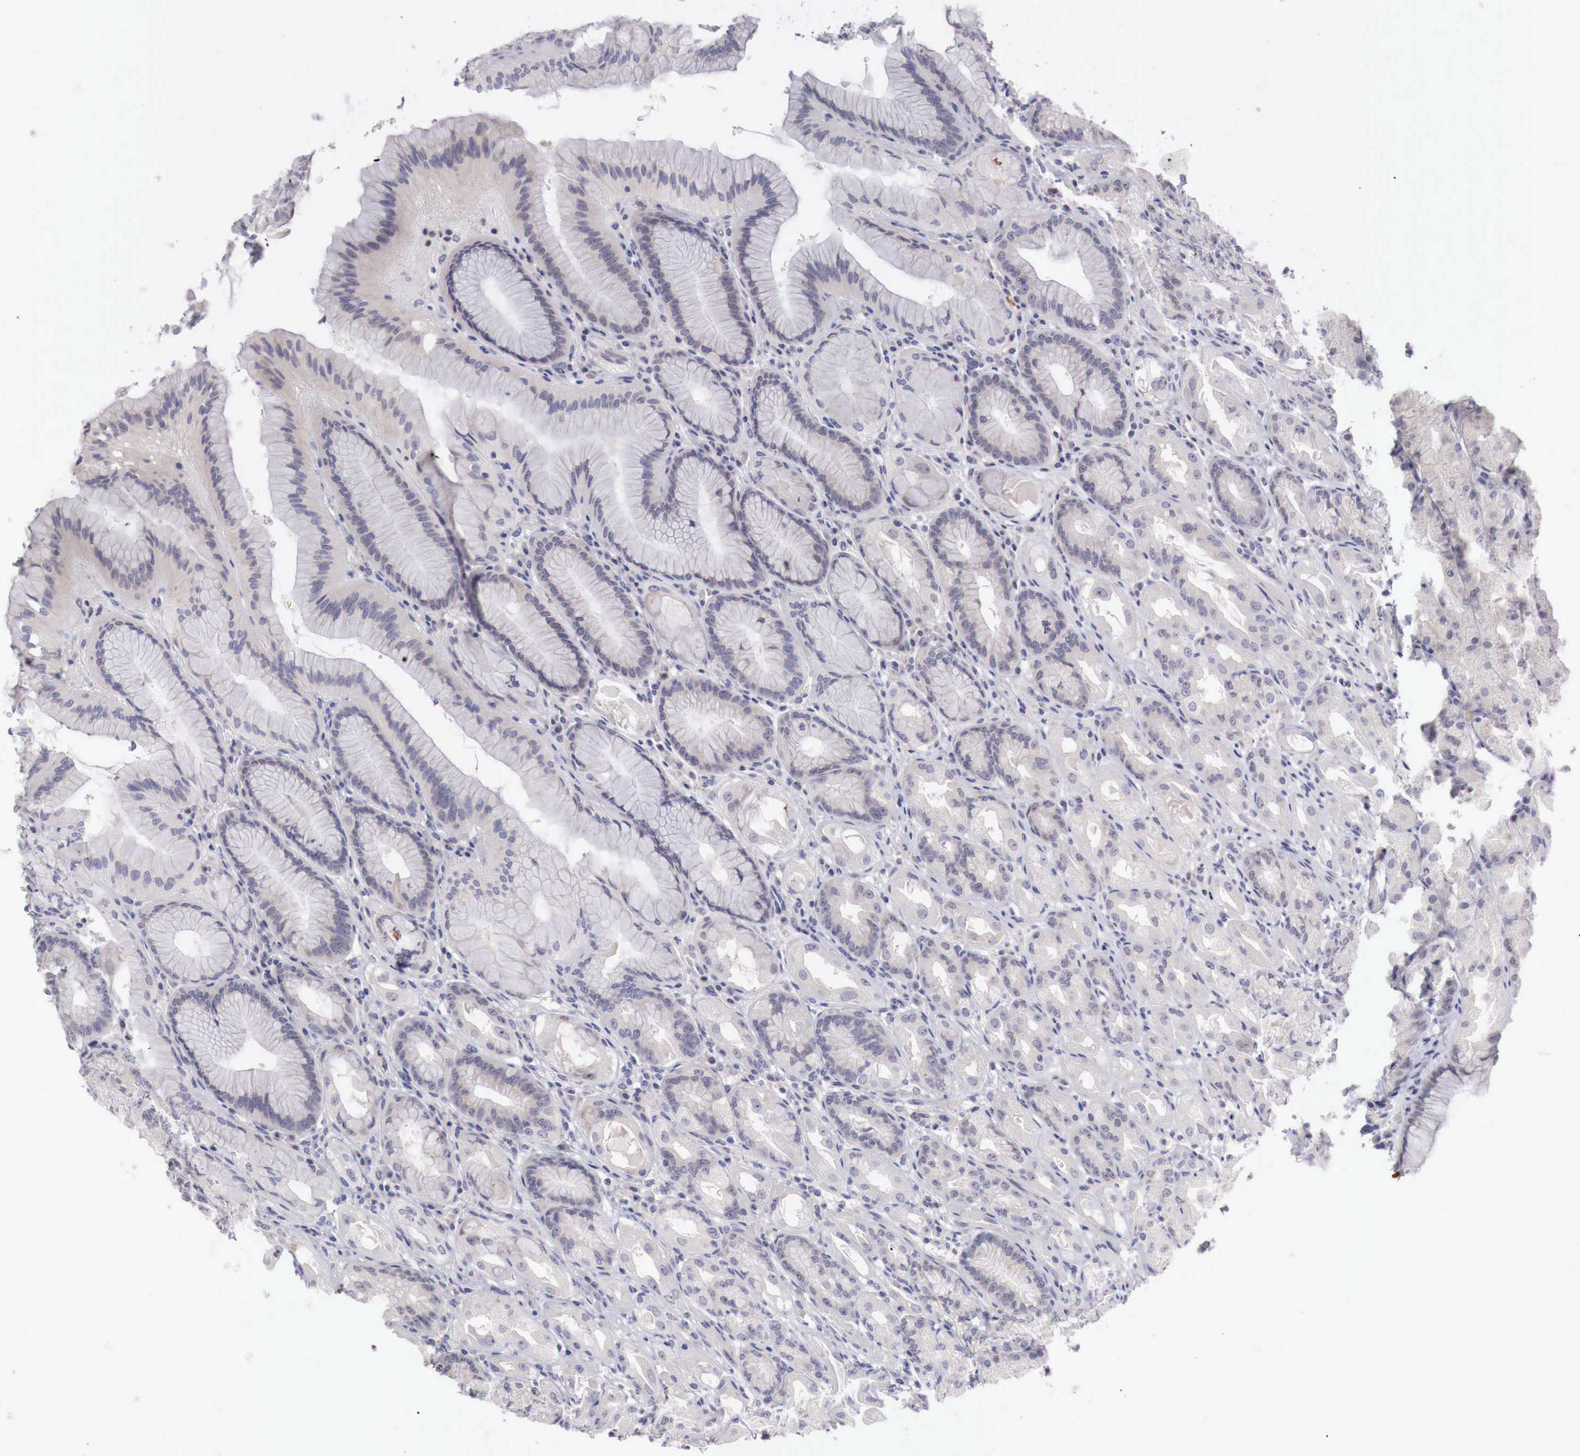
{"staining": {"intensity": "negative", "quantity": "none", "location": "none"}, "tissue": "stomach", "cell_type": "Glandular cells", "image_type": "normal", "snomed": [{"axis": "morphology", "description": "Normal tissue, NOS"}, {"axis": "topography", "description": "Stomach, upper"}], "caption": "Stomach was stained to show a protein in brown. There is no significant expression in glandular cells. (Stains: DAB (3,3'-diaminobenzidine) IHC with hematoxylin counter stain, Microscopy: brightfield microscopy at high magnification).", "gene": "GATA1", "patient": {"sex": "female", "age": 75}}